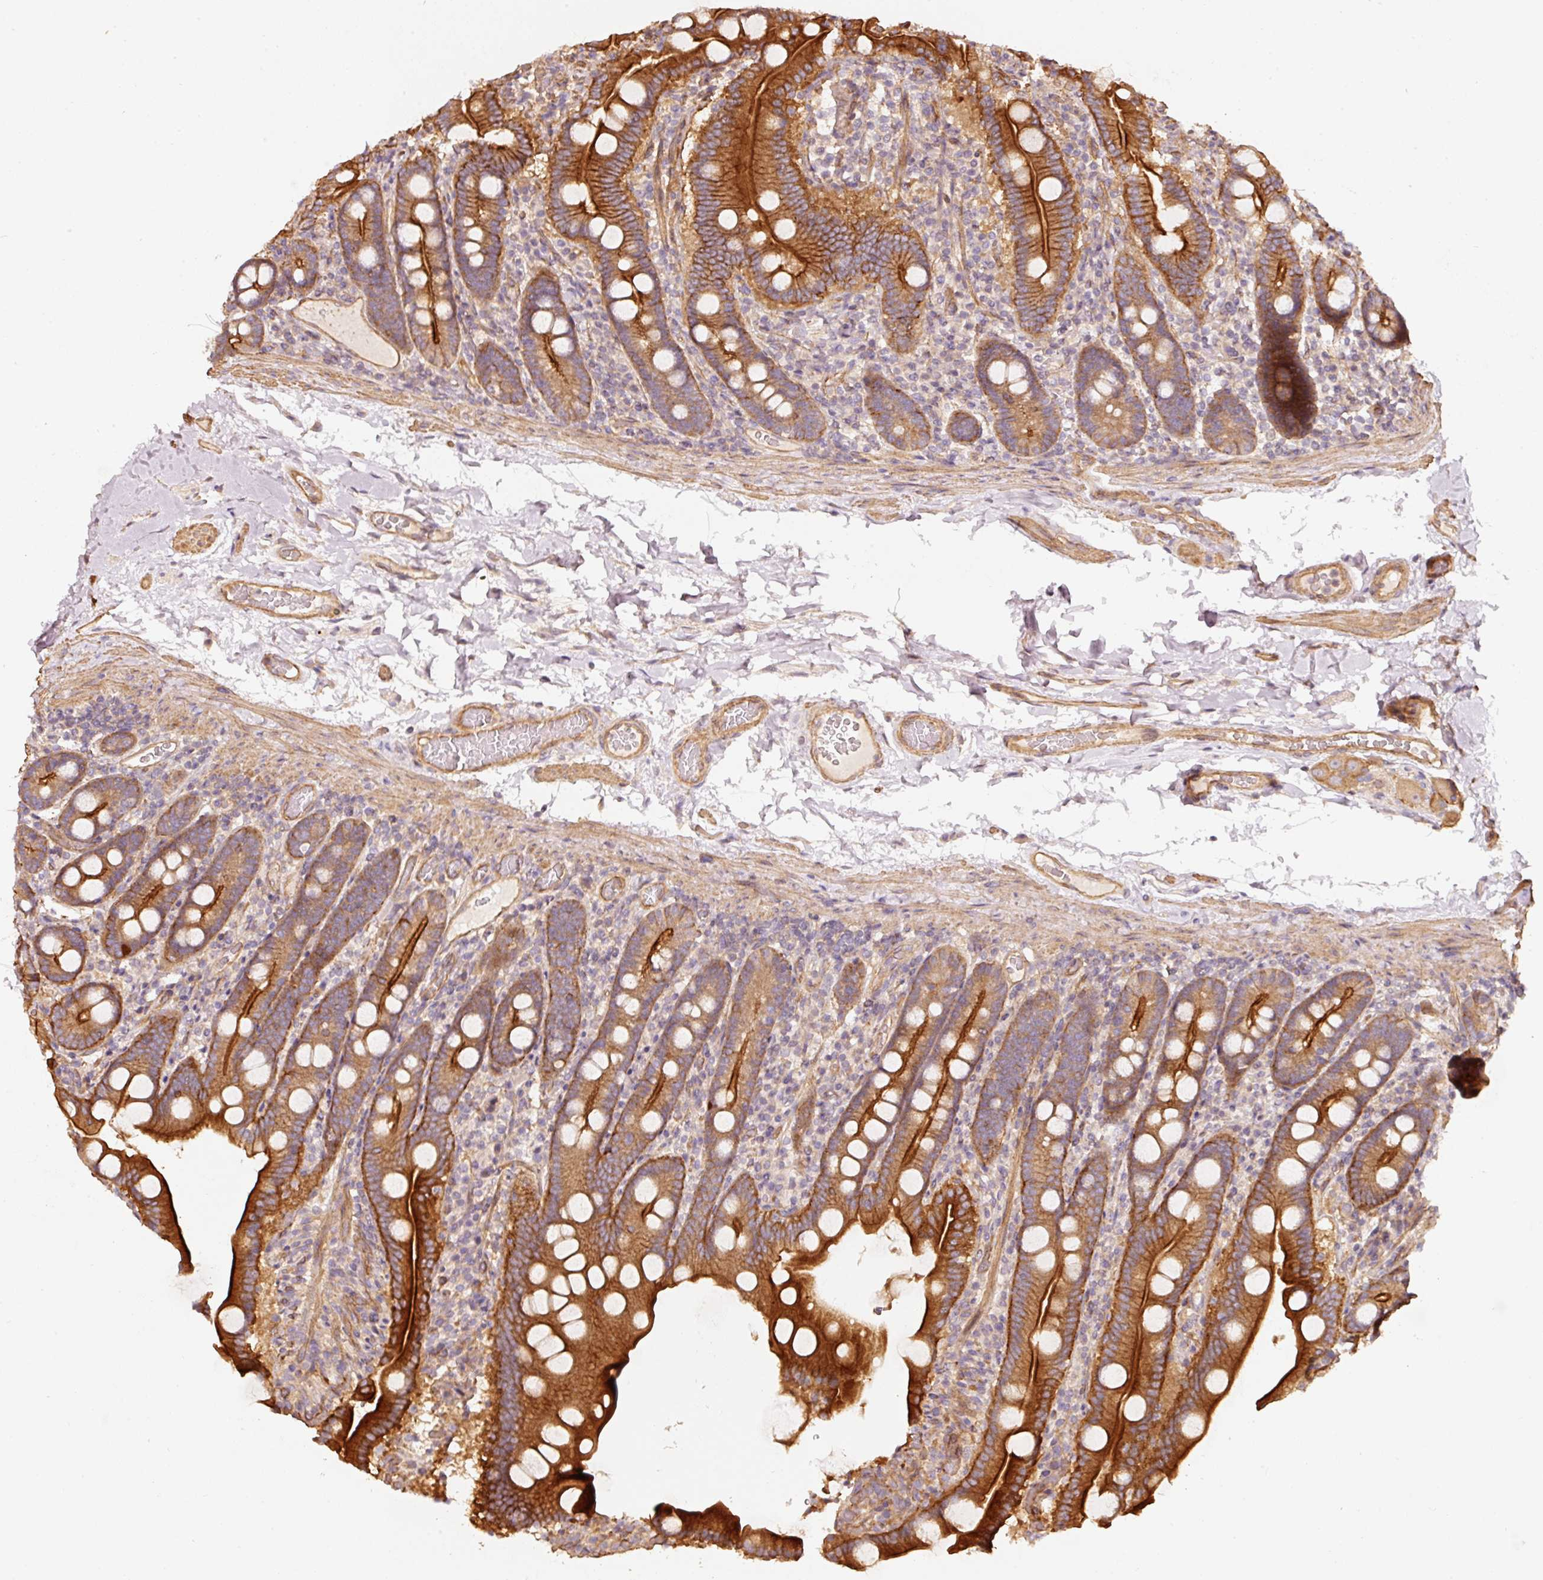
{"staining": {"intensity": "strong", "quantity": "25%-75%", "location": "cytoplasmic/membranous"}, "tissue": "duodenum", "cell_type": "Glandular cells", "image_type": "normal", "snomed": [{"axis": "morphology", "description": "Normal tissue, NOS"}, {"axis": "topography", "description": "Duodenum"}], "caption": "DAB immunohistochemical staining of unremarkable human duodenum shows strong cytoplasmic/membranous protein positivity in approximately 25%-75% of glandular cells. (Stains: DAB (3,3'-diaminobenzidine) in brown, nuclei in blue, Microscopy: brightfield microscopy at high magnification).", "gene": "CEP95", "patient": {"sex": "male", "age": 55}}